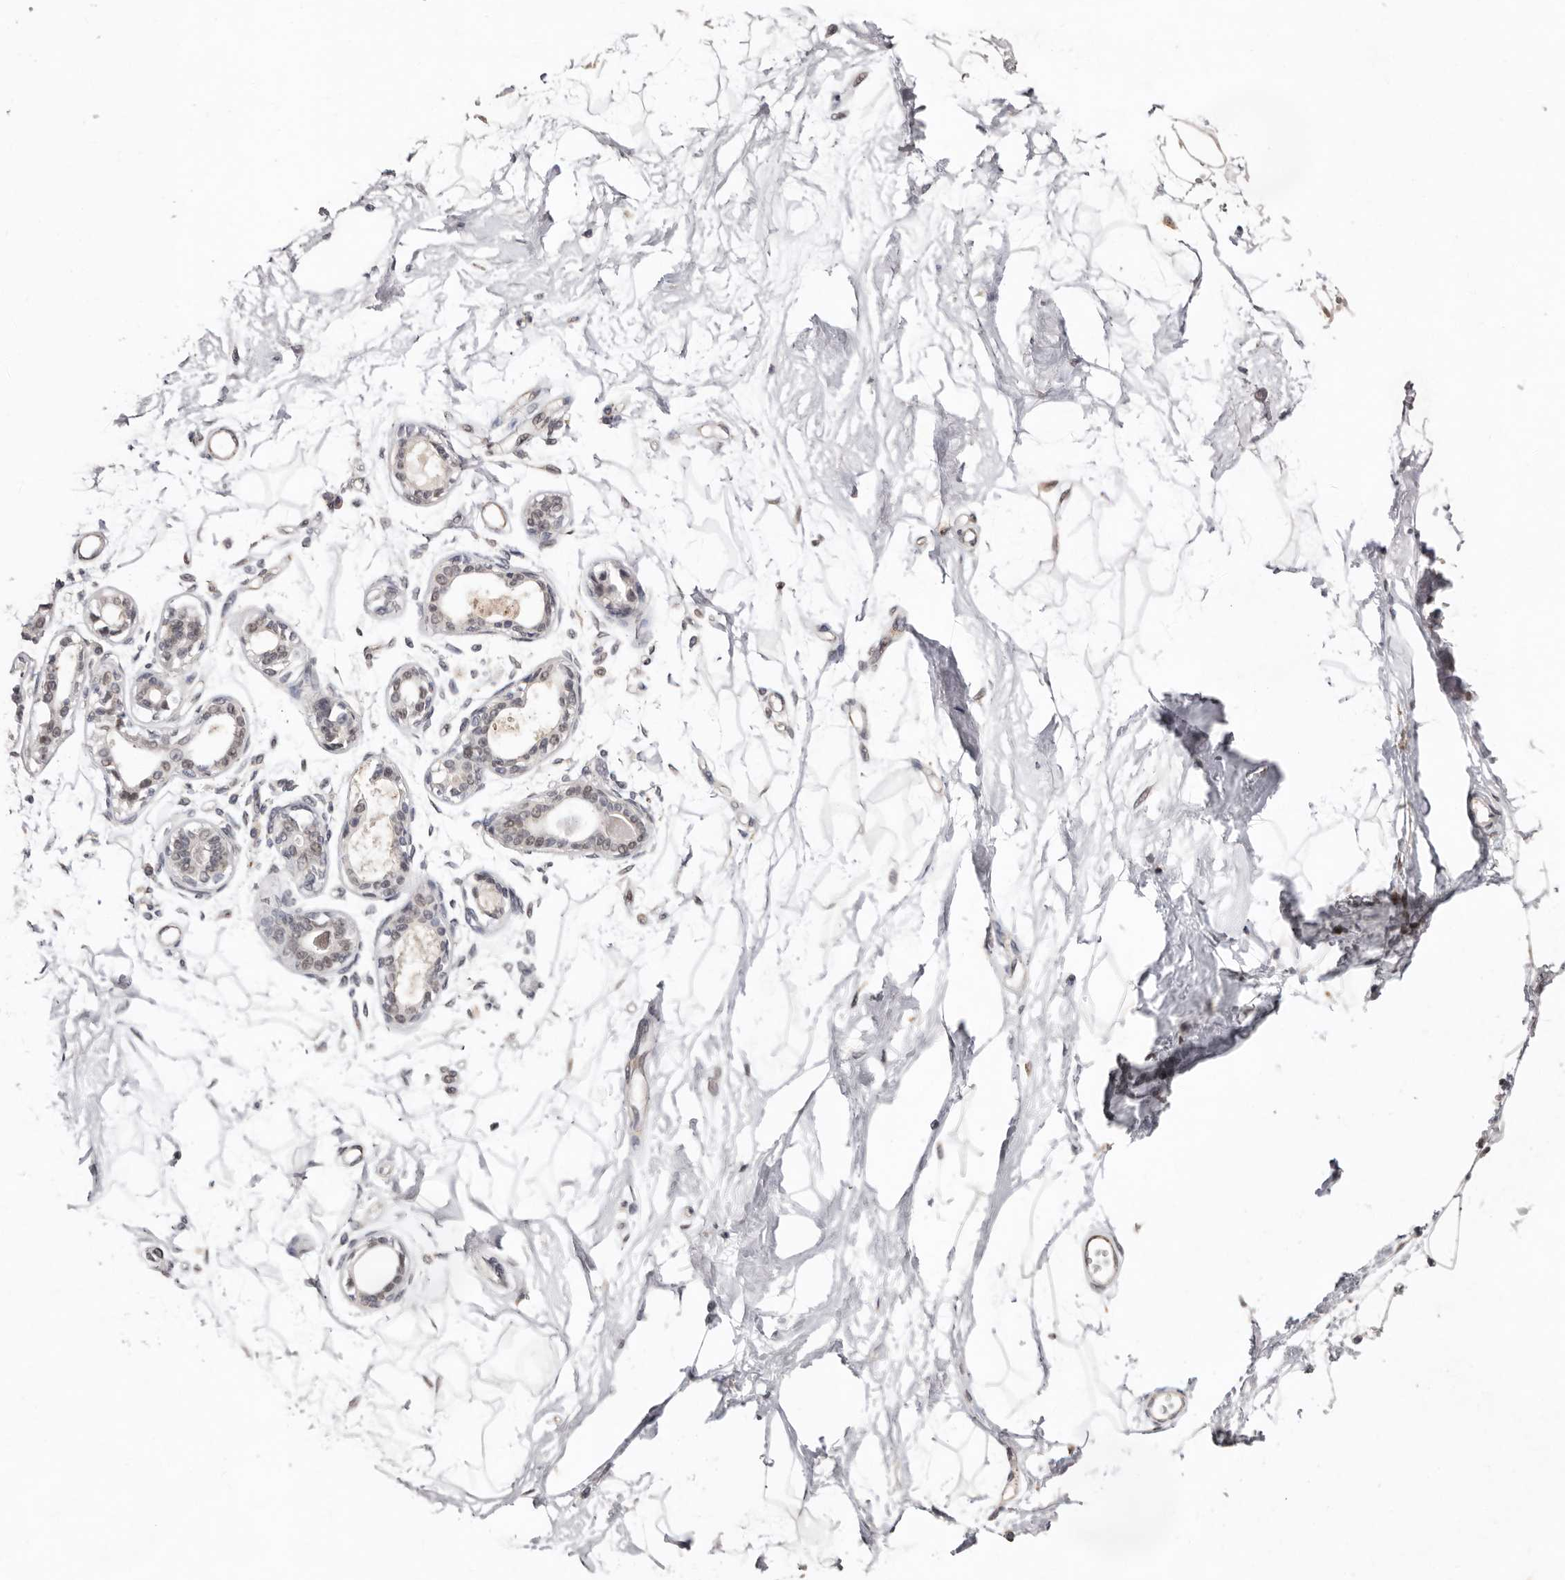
{"staining": {"intensity": "negative", "quantity": "none", "location": "none"}, "tissue": "breast", "cell_type": "Adipocytes", "image_type": "normal", "snomed": [{"axis": "morphology", "description": "Normal tissue, NOS"}, {"axis": "topography", "description": "Breast"}], "caption": "Immunohistochemistry of benign breast shows no positivity in adipocytes.", "gene": "SULT1E1", "patient": {"sex": "female", "age": 45}}